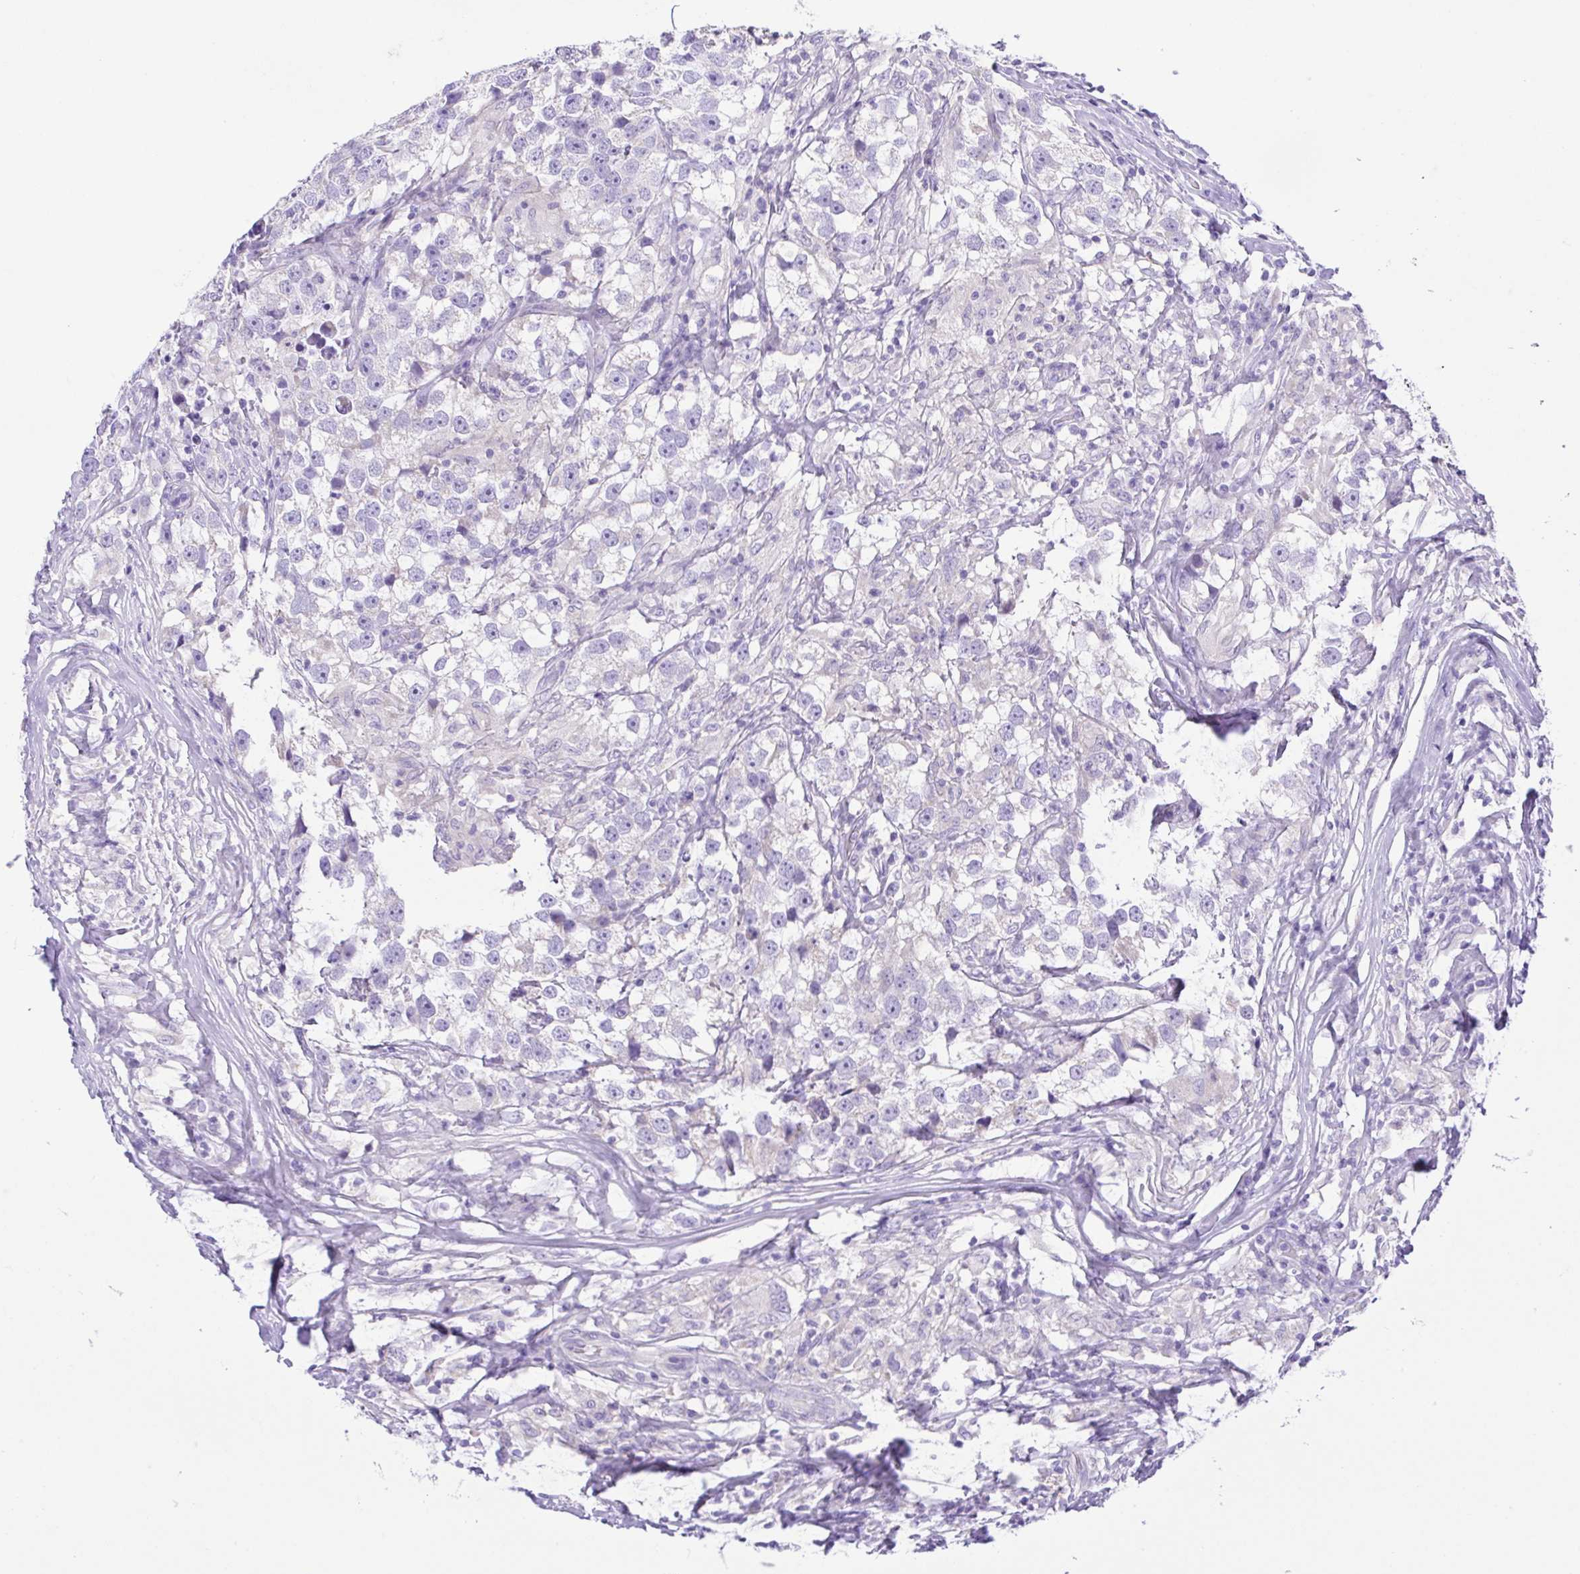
{"staining": {"intensity": "negative", "quantity": "none", "location": "none"}, "tissue": "testis cancer", "cell_type": "Tumor cells", "image_type": "cancer", "snomed": [{"axis": "morphology", "description": "Seminoma, NOS"}, {"axis": "topography", "description": "Testis"}], "caption": "A micrograph of testis cancer stained for a protein displays no brown staining in tumor cells. (Immunohistochemistry, brightfield microscopy, high magnification).", "gene": "CD72", "patient": {"sex": "male", "age": 46}}